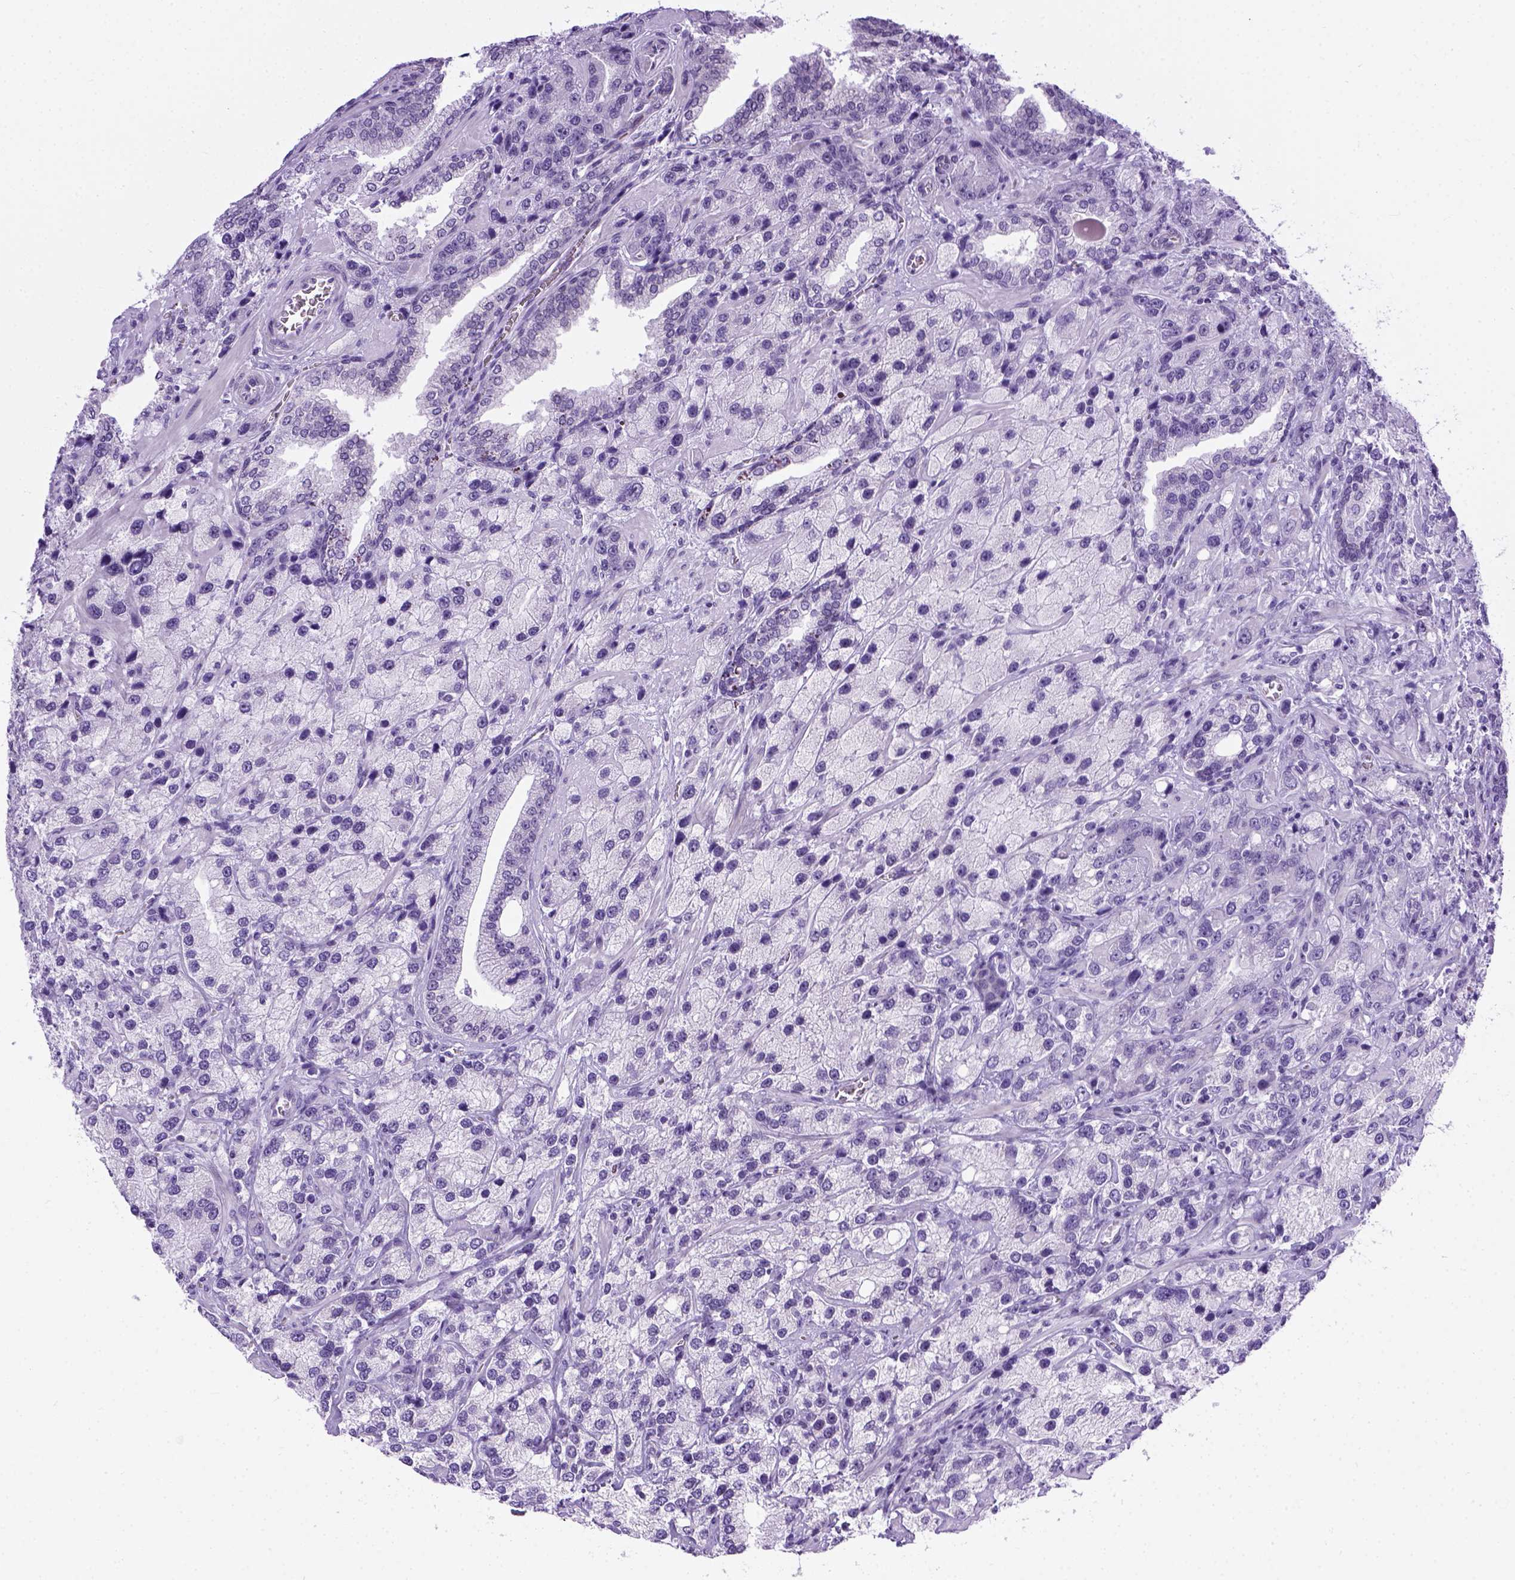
{"staining": {"intensity": "negative", "quantity": "none", "location": "none"}, "tissue": "prostate cancer", "cell_type": "Tumor cells", "image_type": "cancer", "snomed": [{"axis": "morphology", "description": "Adenocarcinoma, NOS"}, {"axis": "topography", "description": "Prostate"}], "caption": "Tumor cells show no significant staining in adenocarcinoma (prostate).", "gene": "FAM184B", "patient": {"sex": "male", "age": 63}}